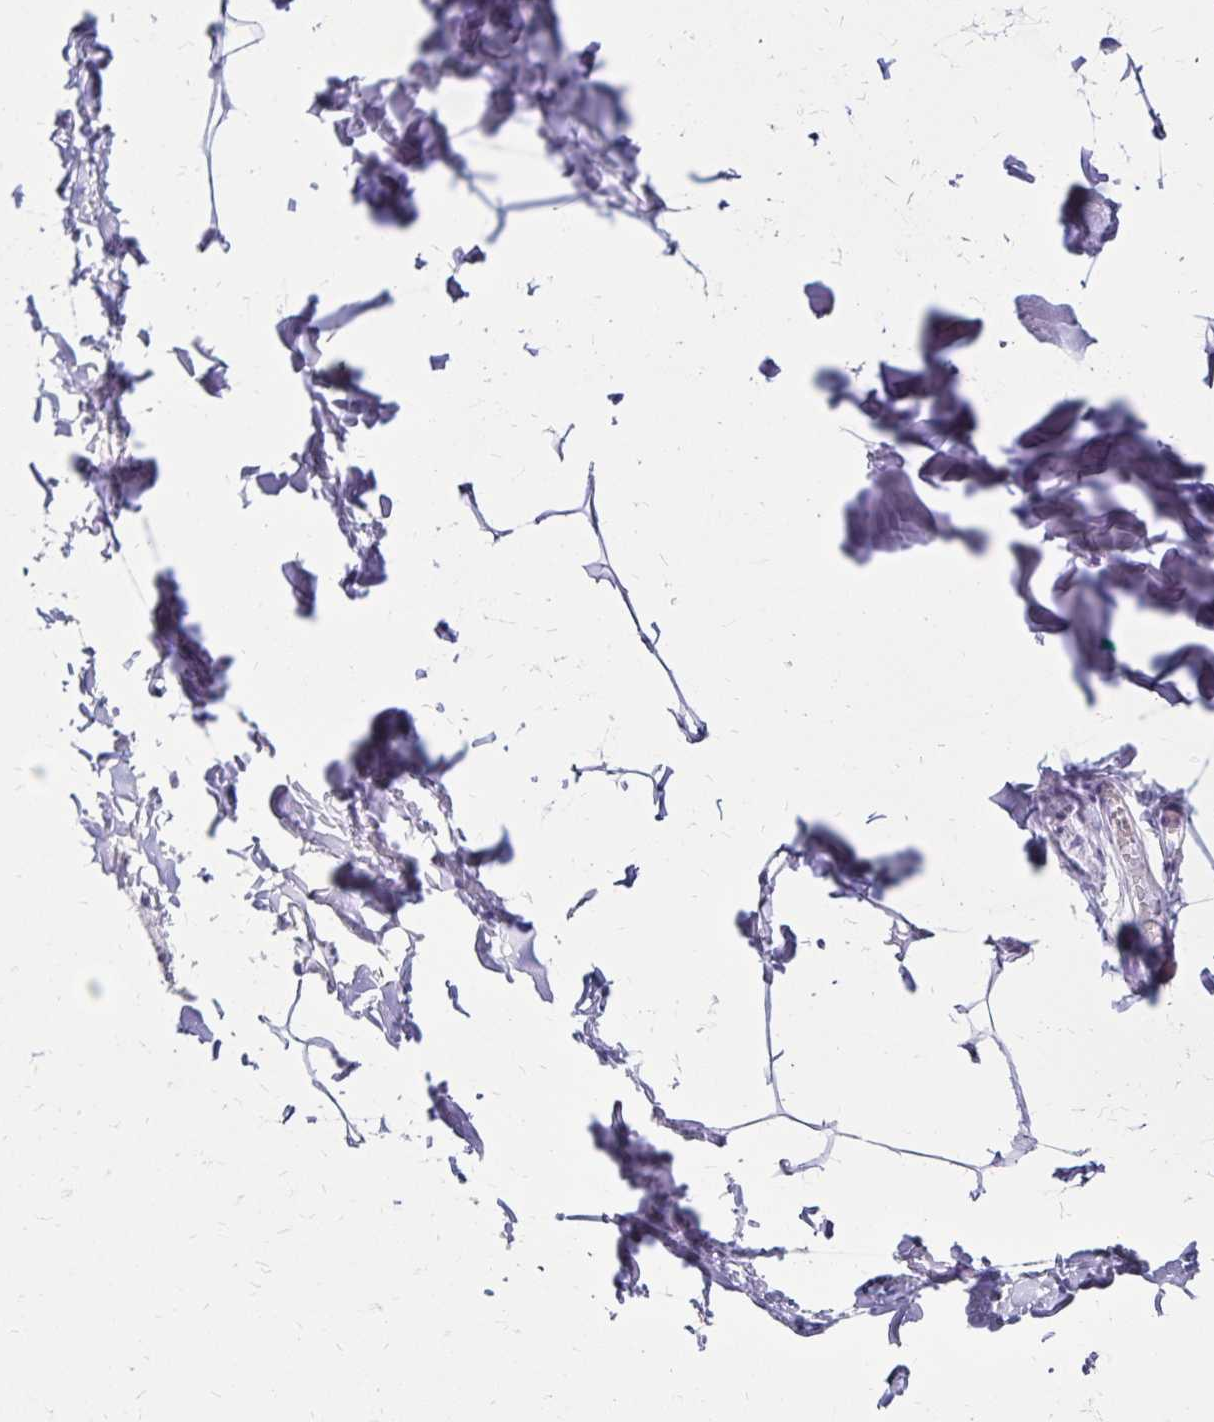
{"staining": {"intensity": "negative", "quantity": "none", "location": "none"}, "tissue": "adipose tissue", "cell_type": "Adipocytes", "image_type": "normal", "snomed": [{"axis": "morphology", "description": "Normal tissue, NOS"}, {"axis": "topography", "description": "Soft tissue"}, {"axis": "topography", "description": "Adipose tissue"}, {"axis": "topography", "description": "Vascular tissue"}, {"axis": "topography", "description": "Peripheral nerve tissue"}], "caption": "An IHC image of unremarkable adipose tissue is shown. There is no staining in adipocytes of adipose tissue.", "gene": "LIN28B", "patient": {"sex": "male", "age": 29}}